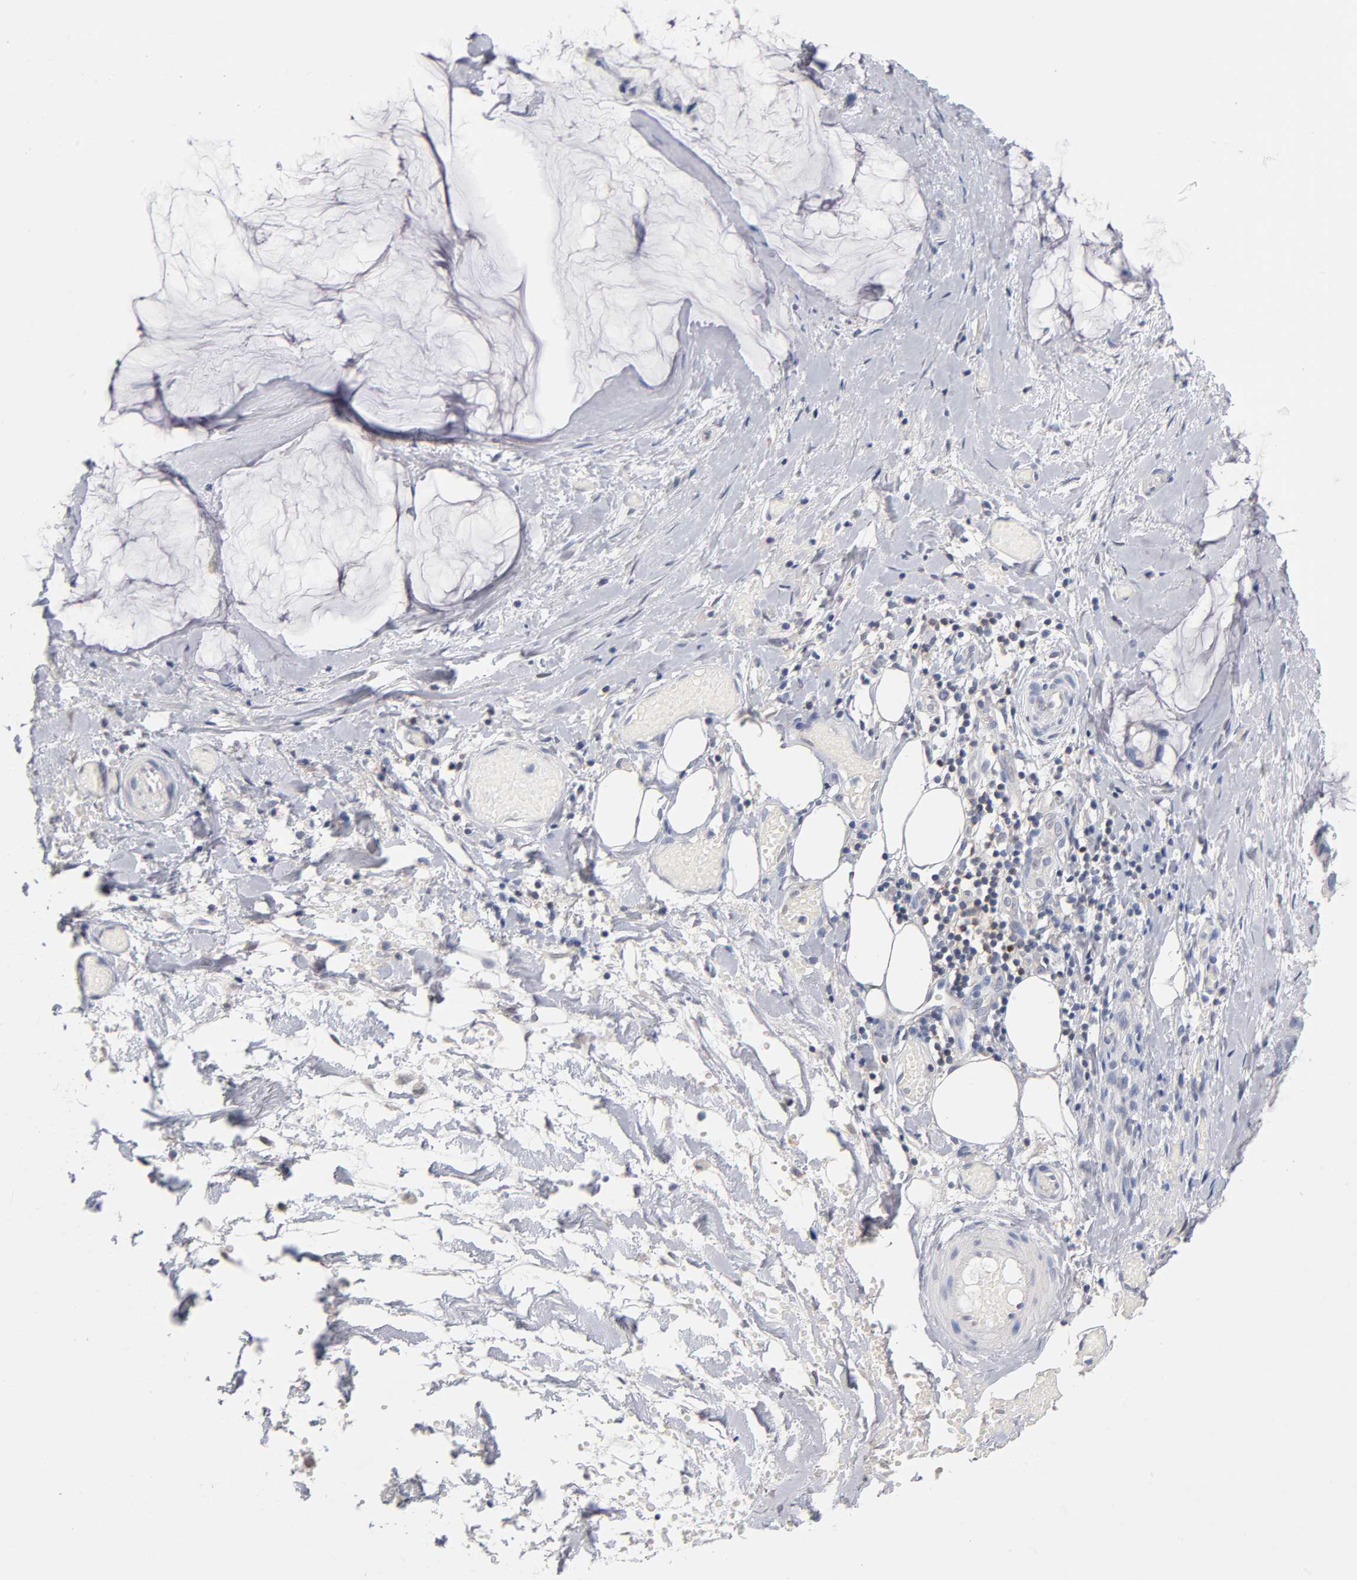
{"staining": {"intensity": "negative", "quantity": "none", "location": "none"}, "tissue": "ovarian cancer", "cell_type": "Tumor cells", "image_type": "cancer", "snomed": [{"axis": "morphology", "description": "Cystadenocarcinoma, mucinous, NOS"}, {"axis": "topography", "description": "Ovary"}], "caption": "A histopathology image of human ovarian mucinous cystadenocarcinoma is negative for staining in tumor cells.", "gene": "NFATC1", "patient": {"sex": "female", "age": 39}}